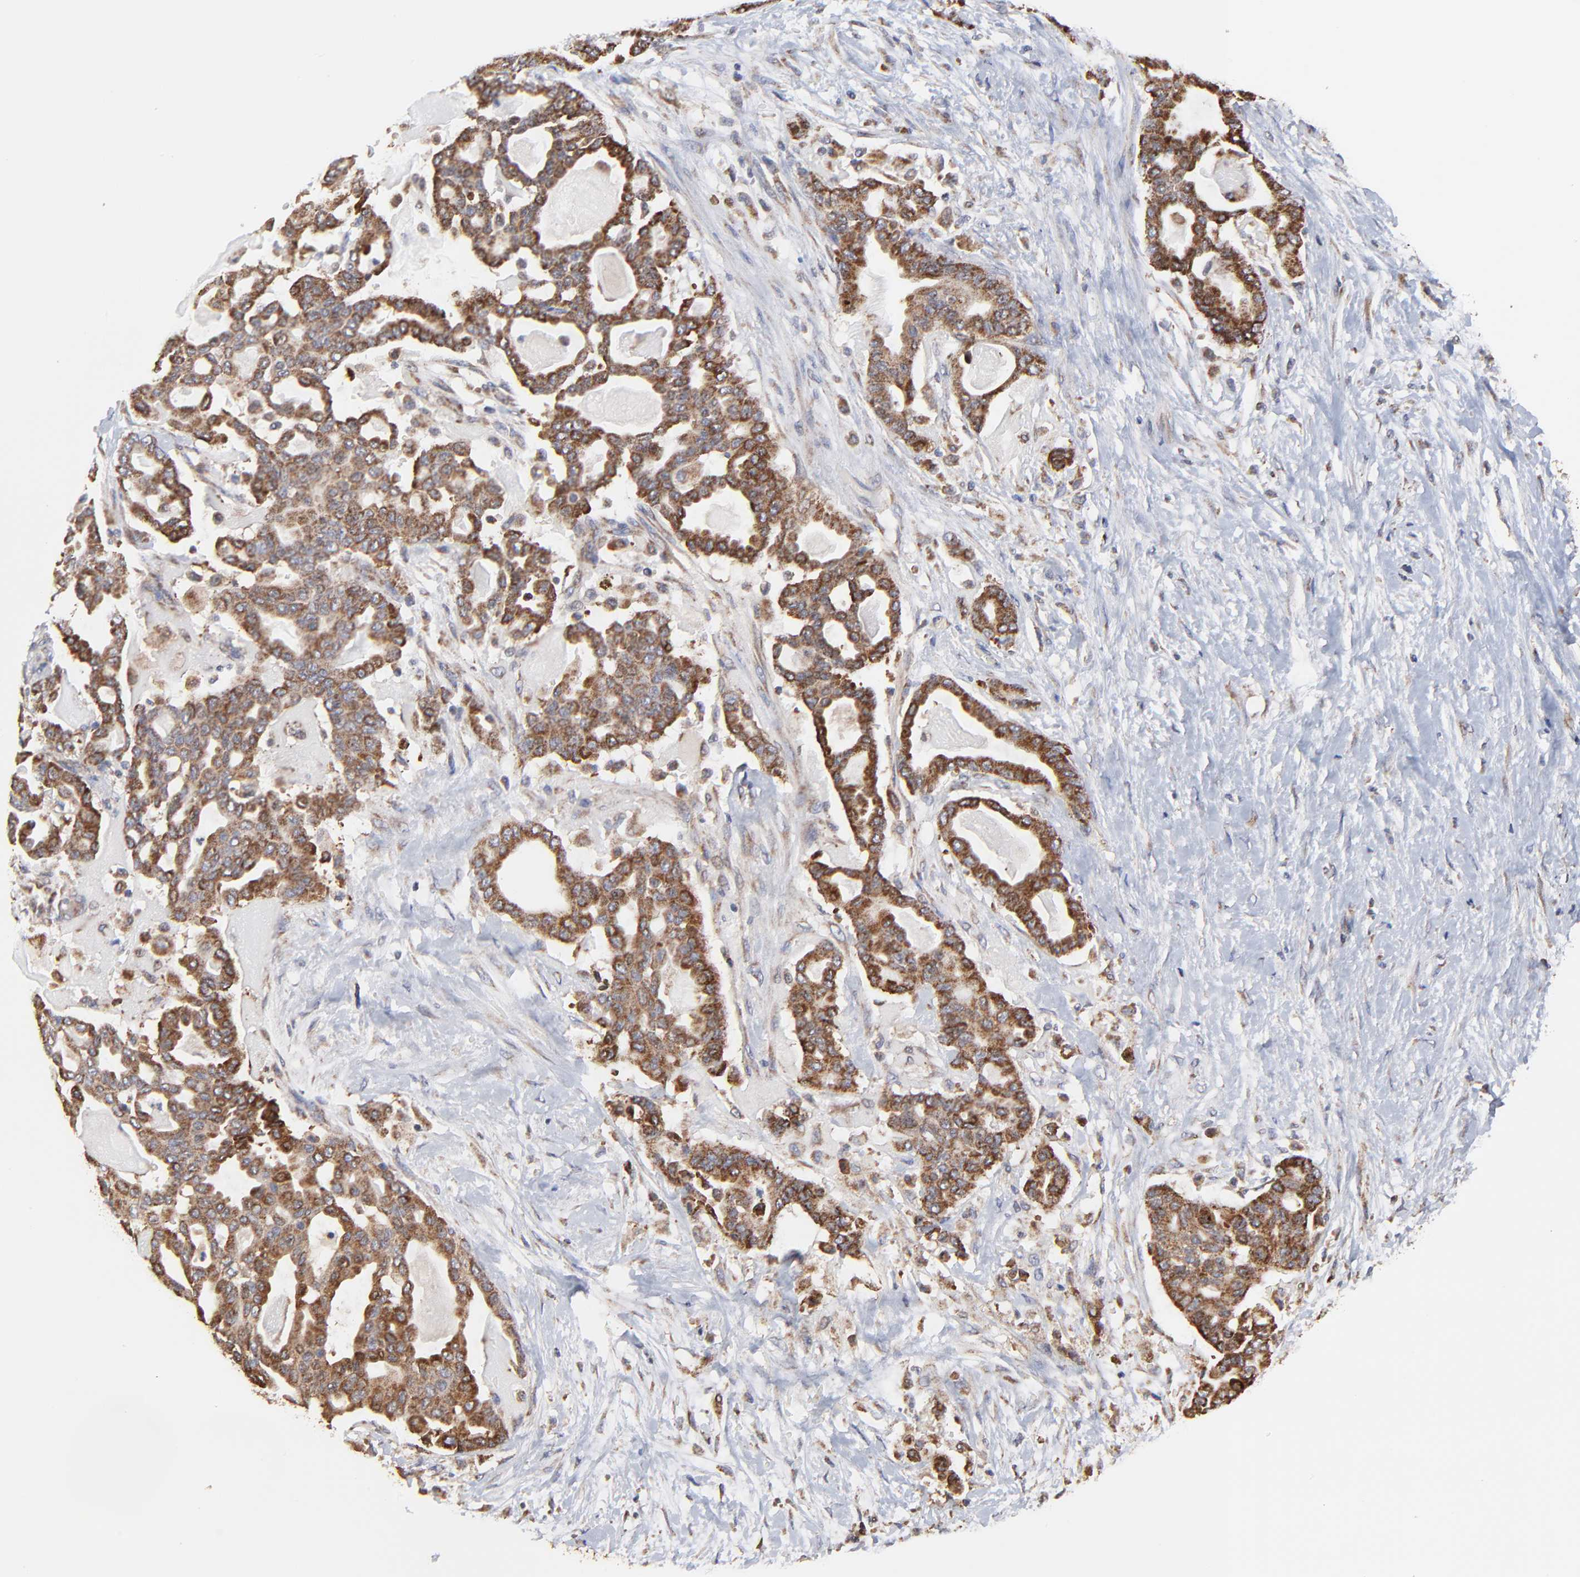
{"staining": {"intensity": "moderate", "quantity": ">75%", "location": "cytoplasmic/membranous"}, "tissue": "pancreatic cancer", "cell_type": "Tumor cells", "image_type": "cancer", "snomed": [{"axis": "morphology", "description": "Adenocarcinoma, NOS"}, {"axis": "topography", "description": "Pancreas"}], "caption": "A high-resolution histopathology image shows immunohistochemistry (IHC) staining of adenocarcinoma (pancreatic), which reveals moderate cytoplasmic/membranous staining in about >75% of tumor cells. The protein is stained brown, and the nuclei are stained in blue (DAB (3,3'-diaminobenzidine) IHC with brightfield microscopy, high magnification).", "gene": "ZNF550", "patient": {"sex": "male", "age": 63}}